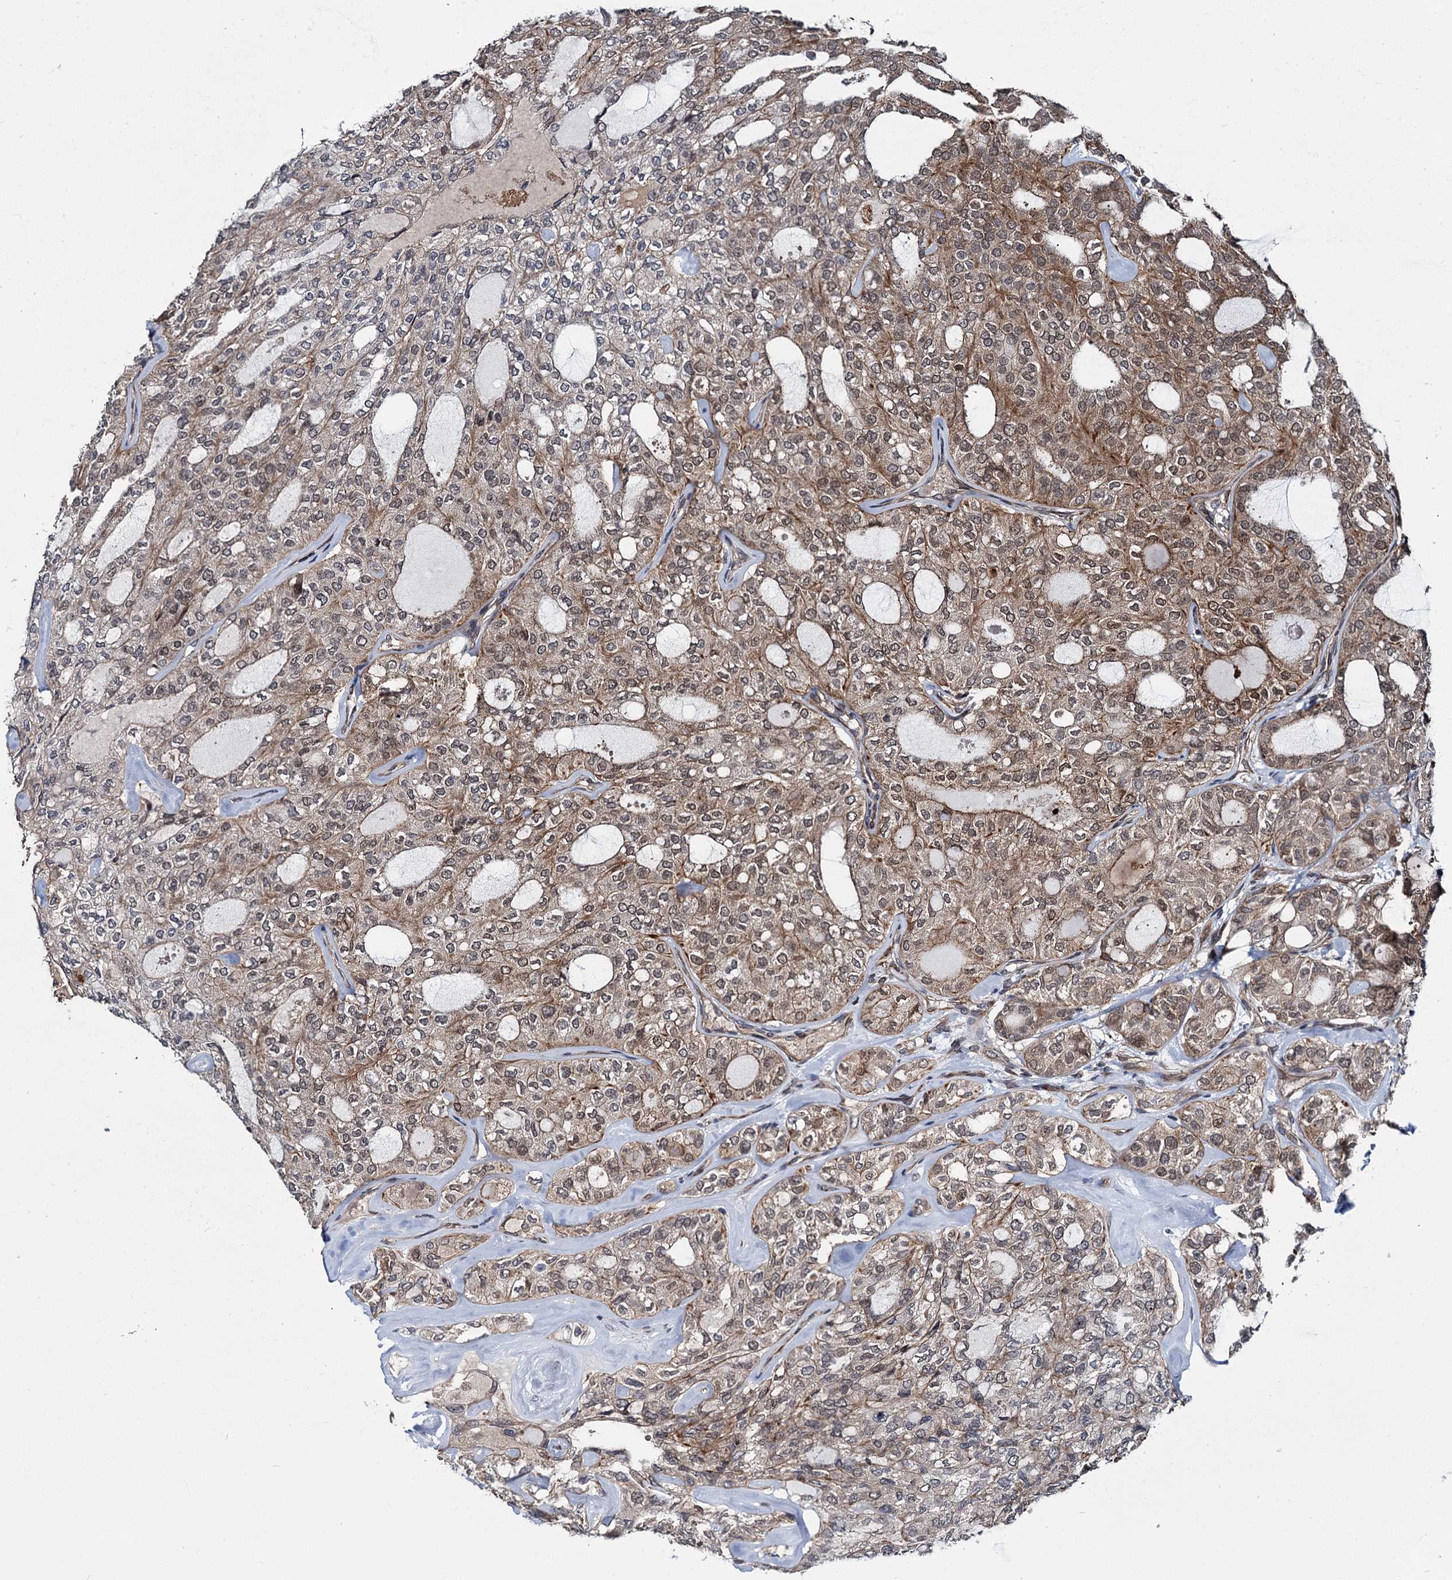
{"staining": {"intensity": "moderate", "quantity": "25%-75%", "location": "cytoplasmic/membranous"}, "tissue": "thyroid cancer", "cell_type": "Tumor cells", "image_type": "cancer", "snomed": [{"axis": "morphology", "description": "Follicular adenoma carcinoma, NOS"}, {"axis": "topography", "description": "Thyroid gland"}], "caption": "Thyroid cancer was stained to show a protein in brown. There is medium levels of moderate cytoplasmic/membranous positivity in approximately 25%-75% of tumor cells.", "gene": "ZFYVE19", "patient": {"sex": "male", "age": 75}}